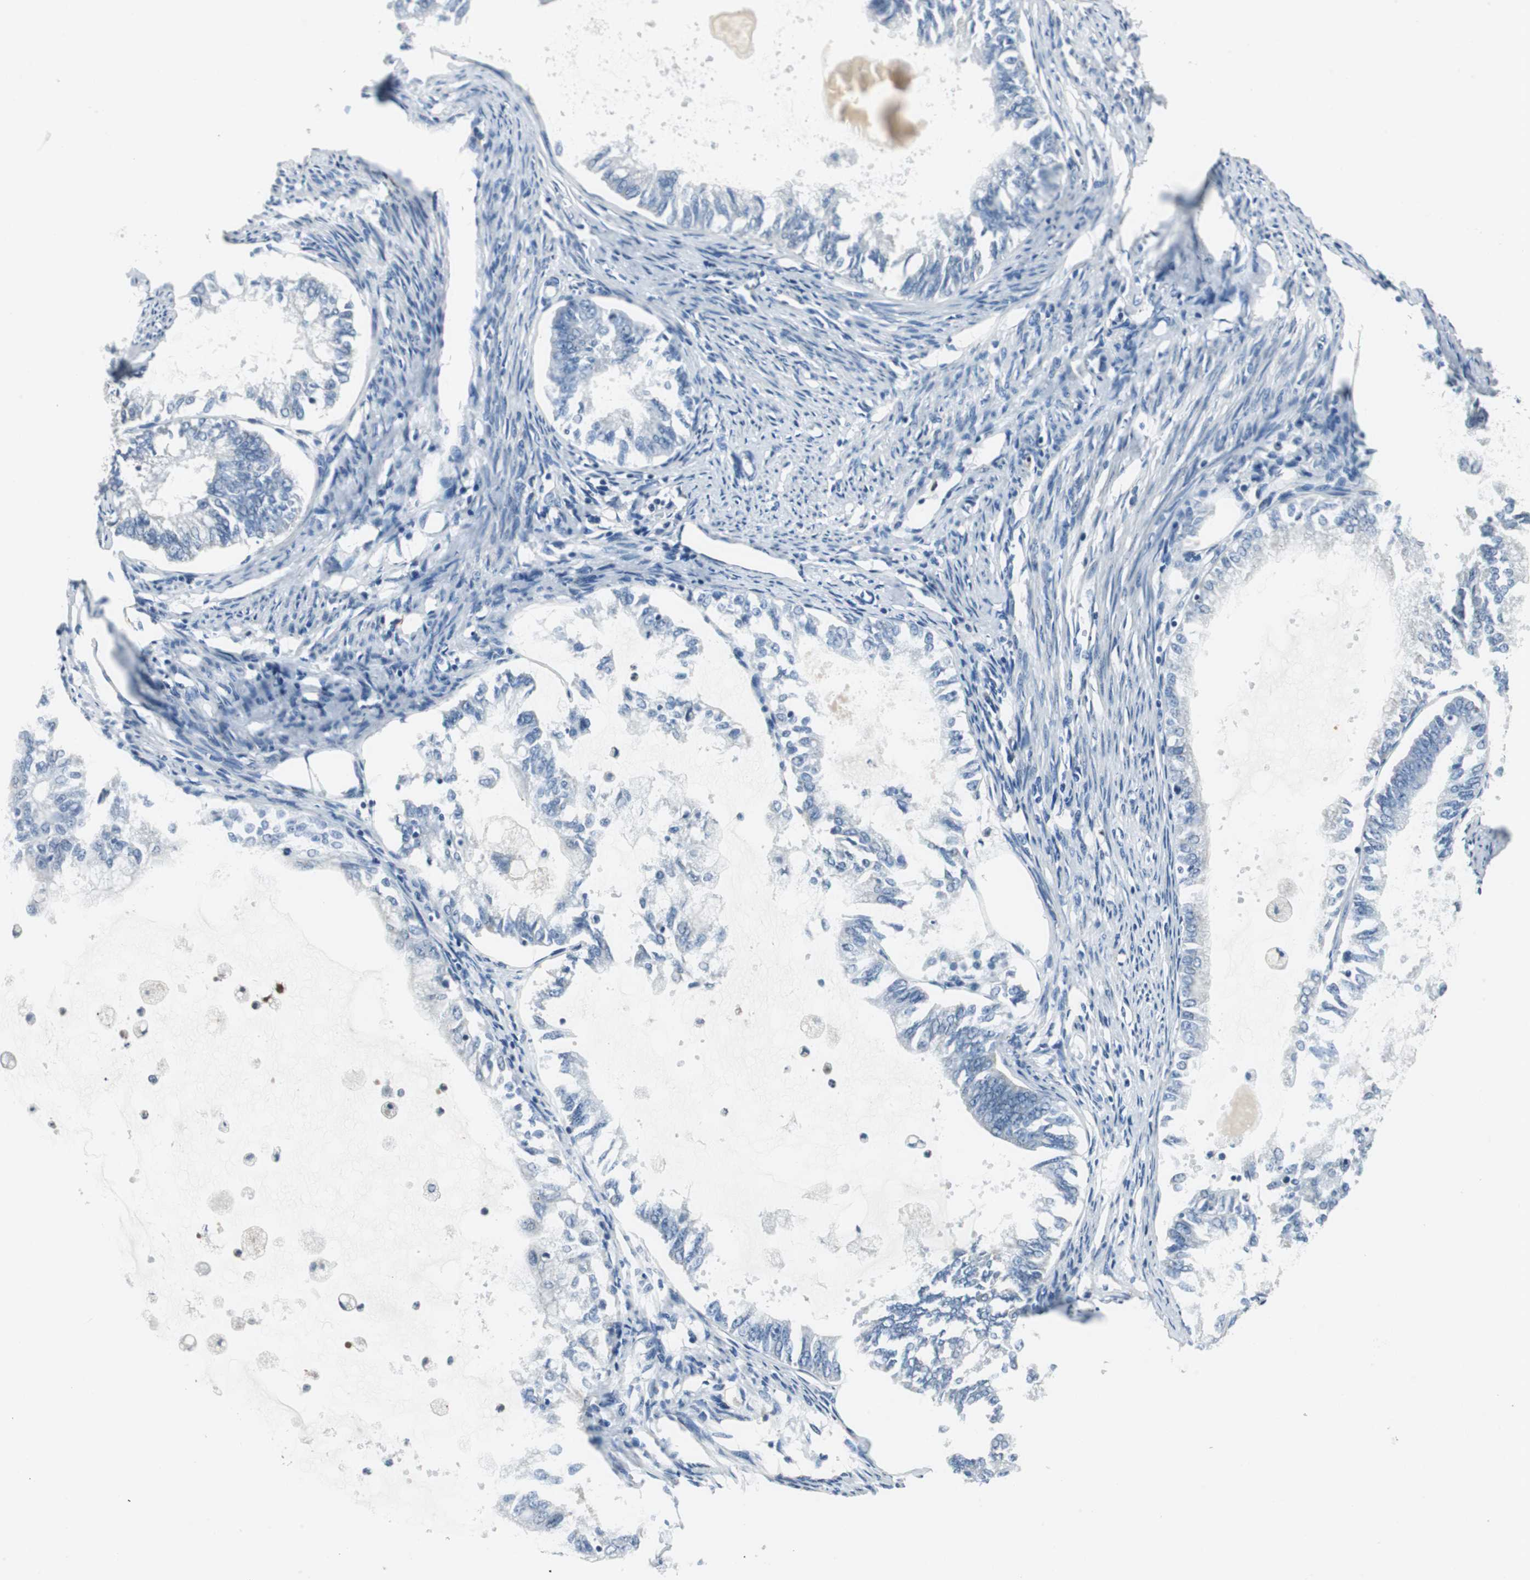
{"staining": {"intensity": "negative", "quantity": "none", "location": "none"}, "tissue": "endometrial cancer", "cell_type": "Tumor cells", "image_type": "cancer", "snomed": [{"axis": "morphology", "description": "Adenocarcinoma, NOS"}, {"axis": "topography", "description": "Endometrium"}], "caption": "Tumor cells show no significant protein staining in endometrial adenocarcinoma.", "gene": "ME1", "patient": {"sex": "female", "age": 86}}